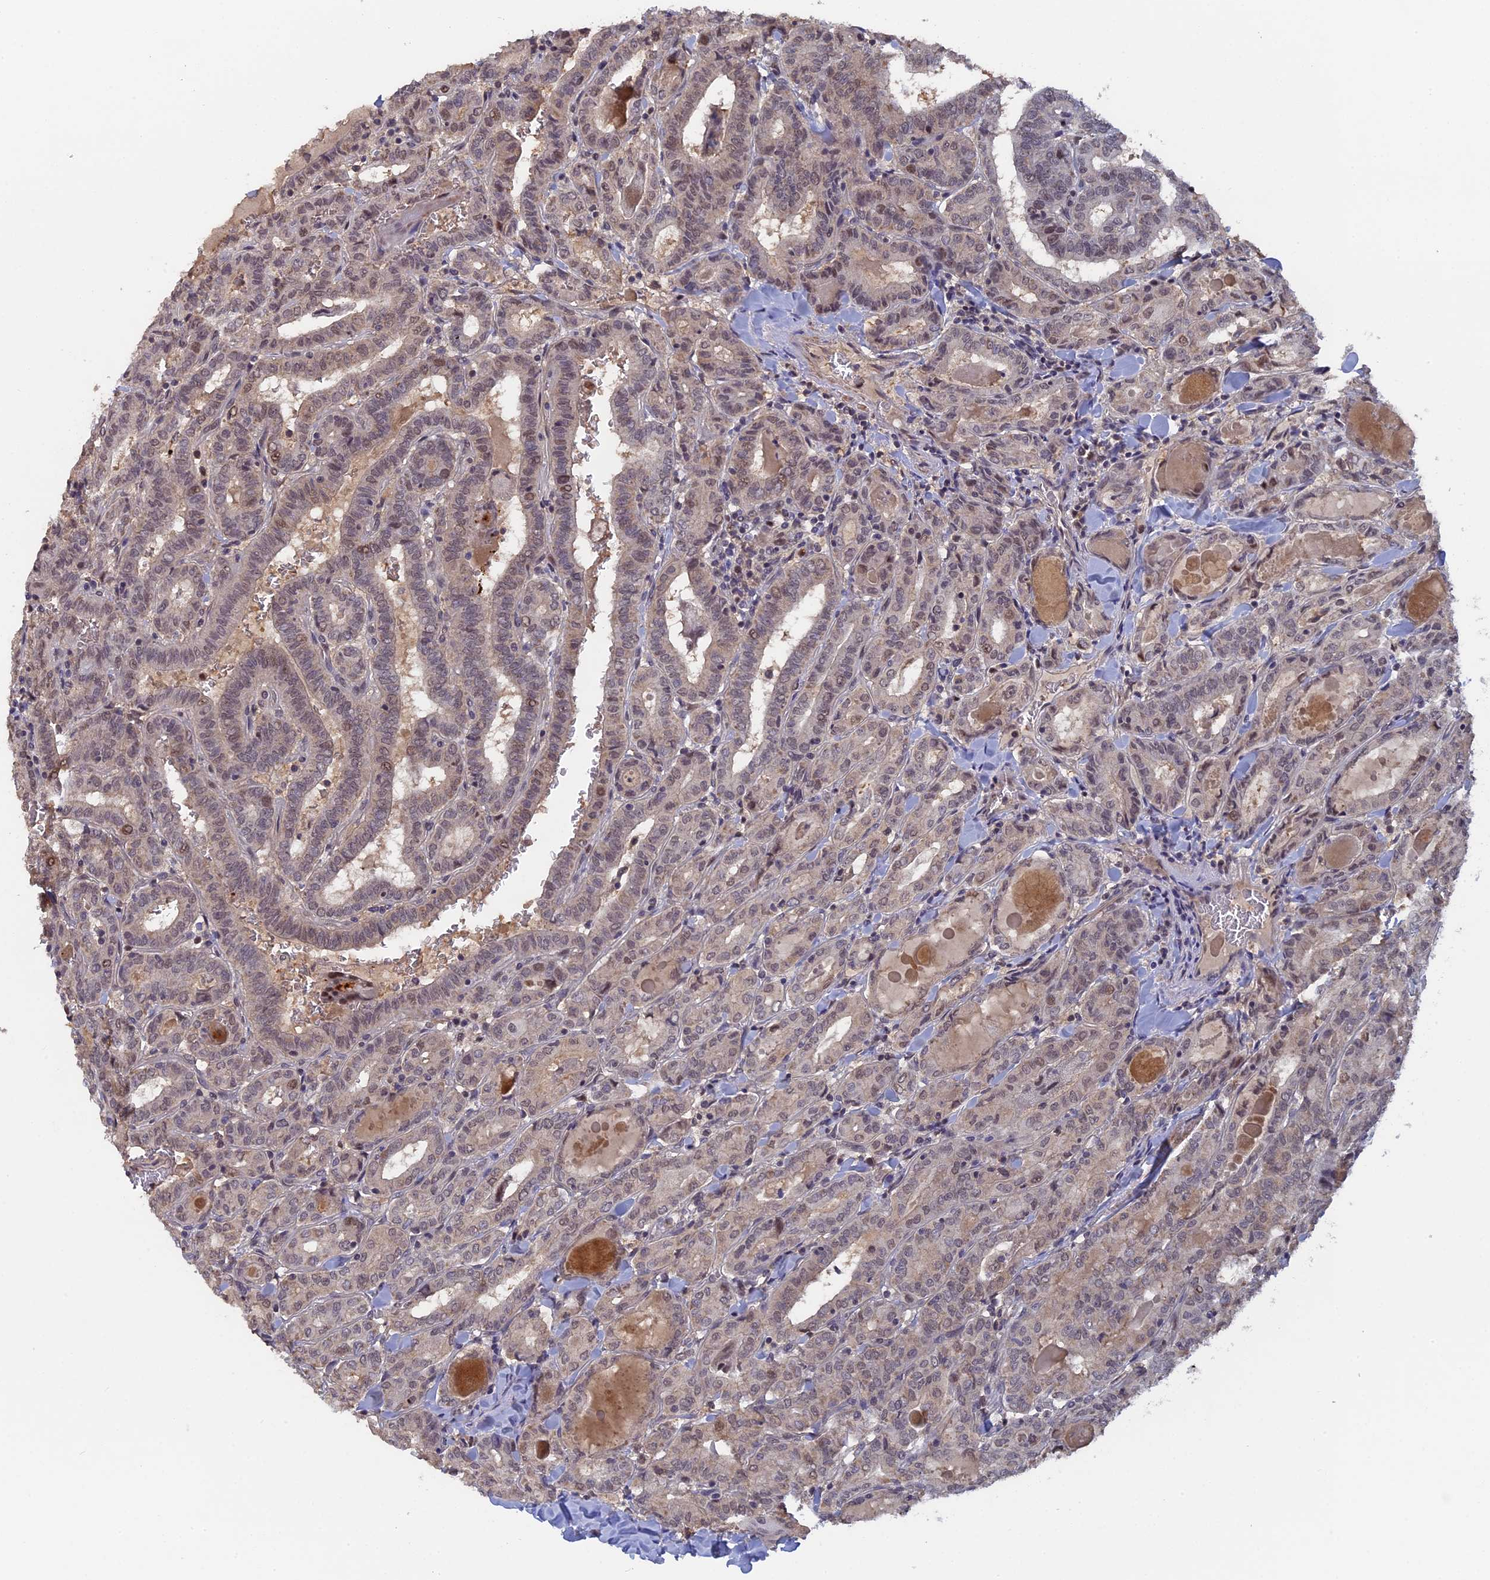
{"staining": {"intensity": "weak", "quantity": "25%-75%", "location": "nuclear"}, "tissue": "thyroid cancer", "cell_type": "Tumor cells", "image_type": "cancer", "snomed": [{"axis": "morphology", "description": "Papillary adenocarcinoma, NOS"}, {"axis": "topography", "description": "Thyroid gland"}], "caption": "Protein expression by immunohistochemistry (IHC) shows weak nuclear expression in approximately 25%-75% of tumor cells in thyroid papillary adenocarcinoma. Immunohistochemistry stains the protein of interest in brown and the nuclei are stained blue.", "gene": "FAM98C", "patient": {"sex": "female", "age": 72}}